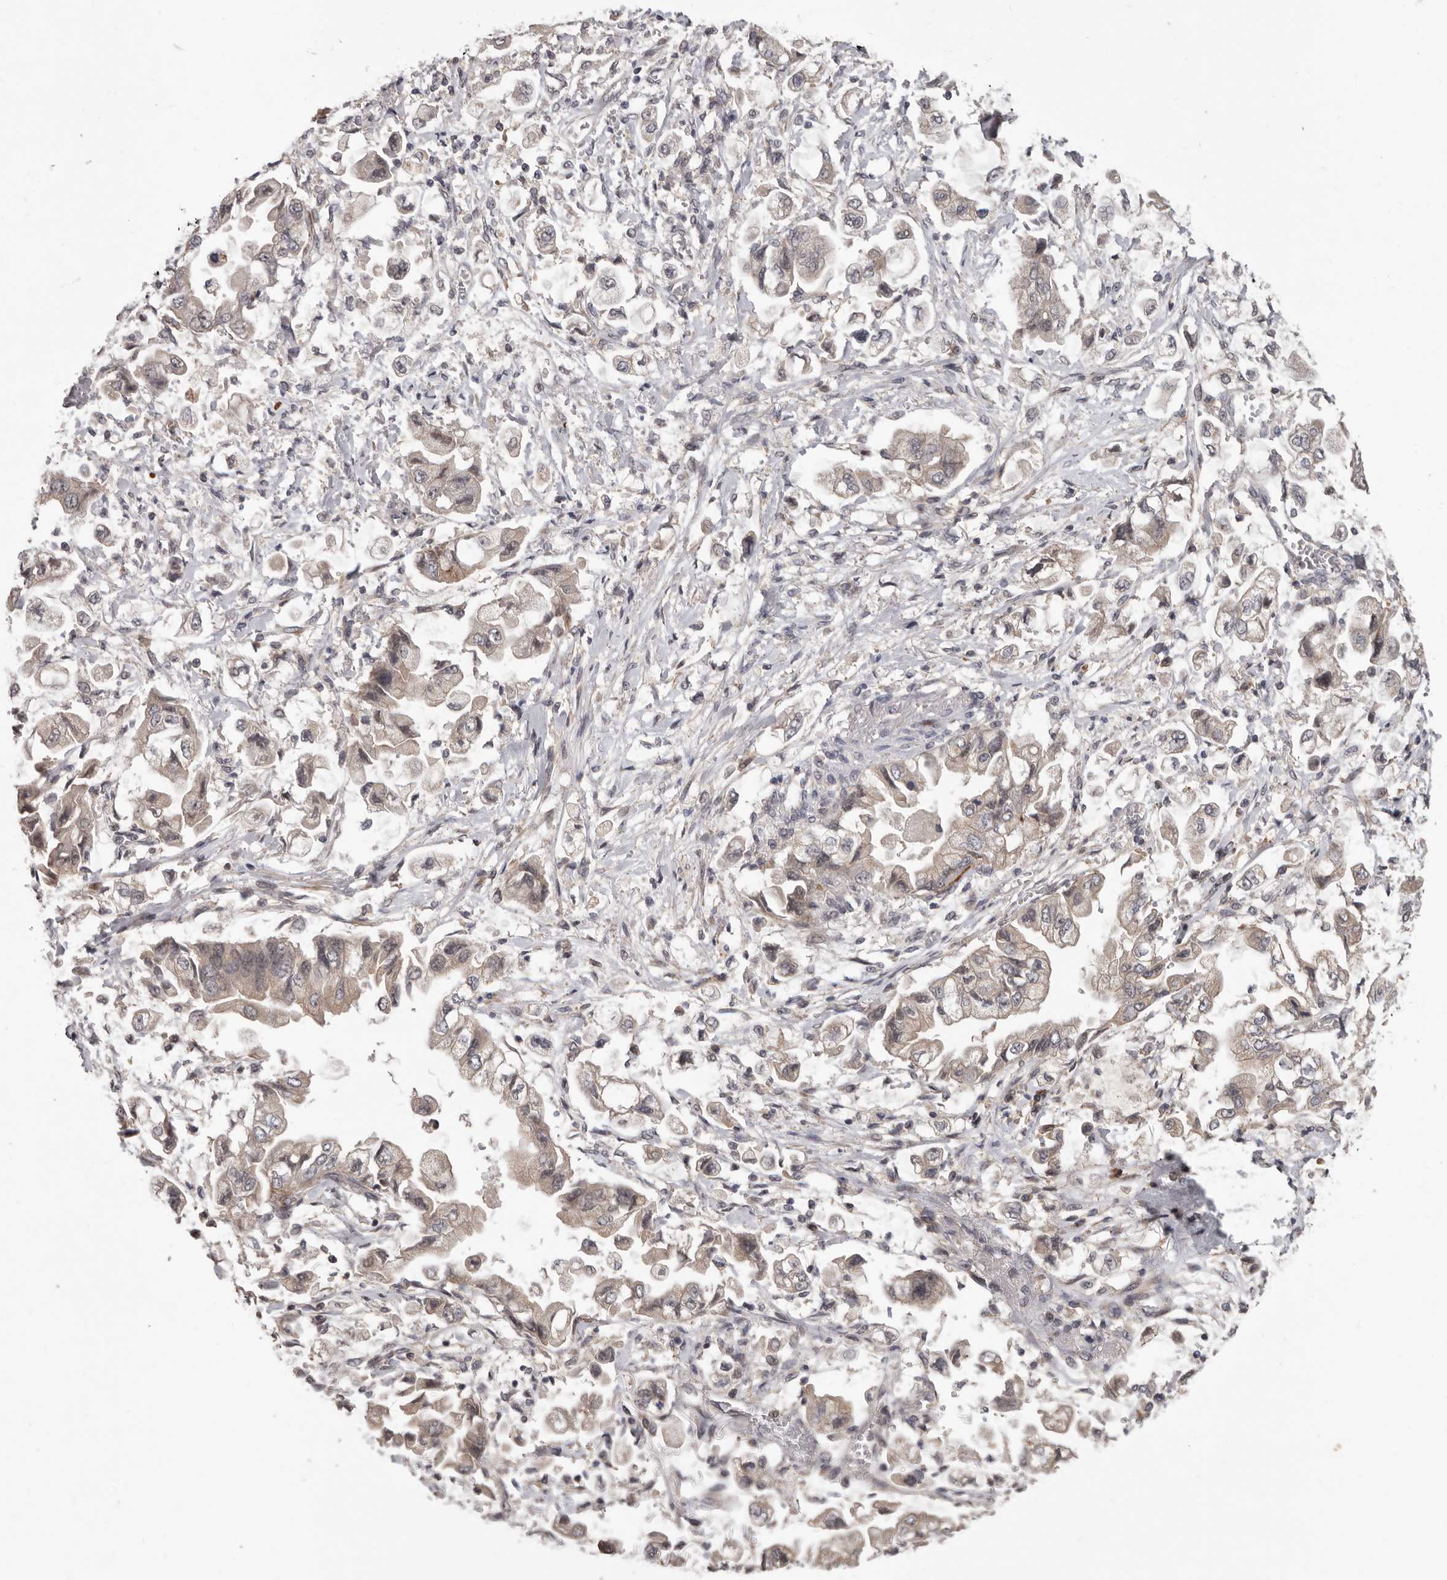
{"staining": {"intensity": "weak", "quantity": "<25%", "location": "cytoplasmic/membranous"}, "tissue": "stomach cancer", "cell_type": "Tumor cells", "image_type": "cancer", "snomed": [{"axis": "morphology", "description": "Adenocarcinoma, NOS"}, {"axis": "topography", "description": "Stomach"}], "caption": "Immunohistochemistry histopathology image of neoplastic tissue: stomach adenocarcinoma stained with DAB (3,3'-diaminobenzidine) reveals no significant protein positivity in tumor cells. The staining is performed using DAB (3,3'-diaminobenzidine) brown chromogen with nuclei counter-stained in using hematoxylin.", "gene": "FGFR4", "patient": {"sex": "male", "age": 62}}